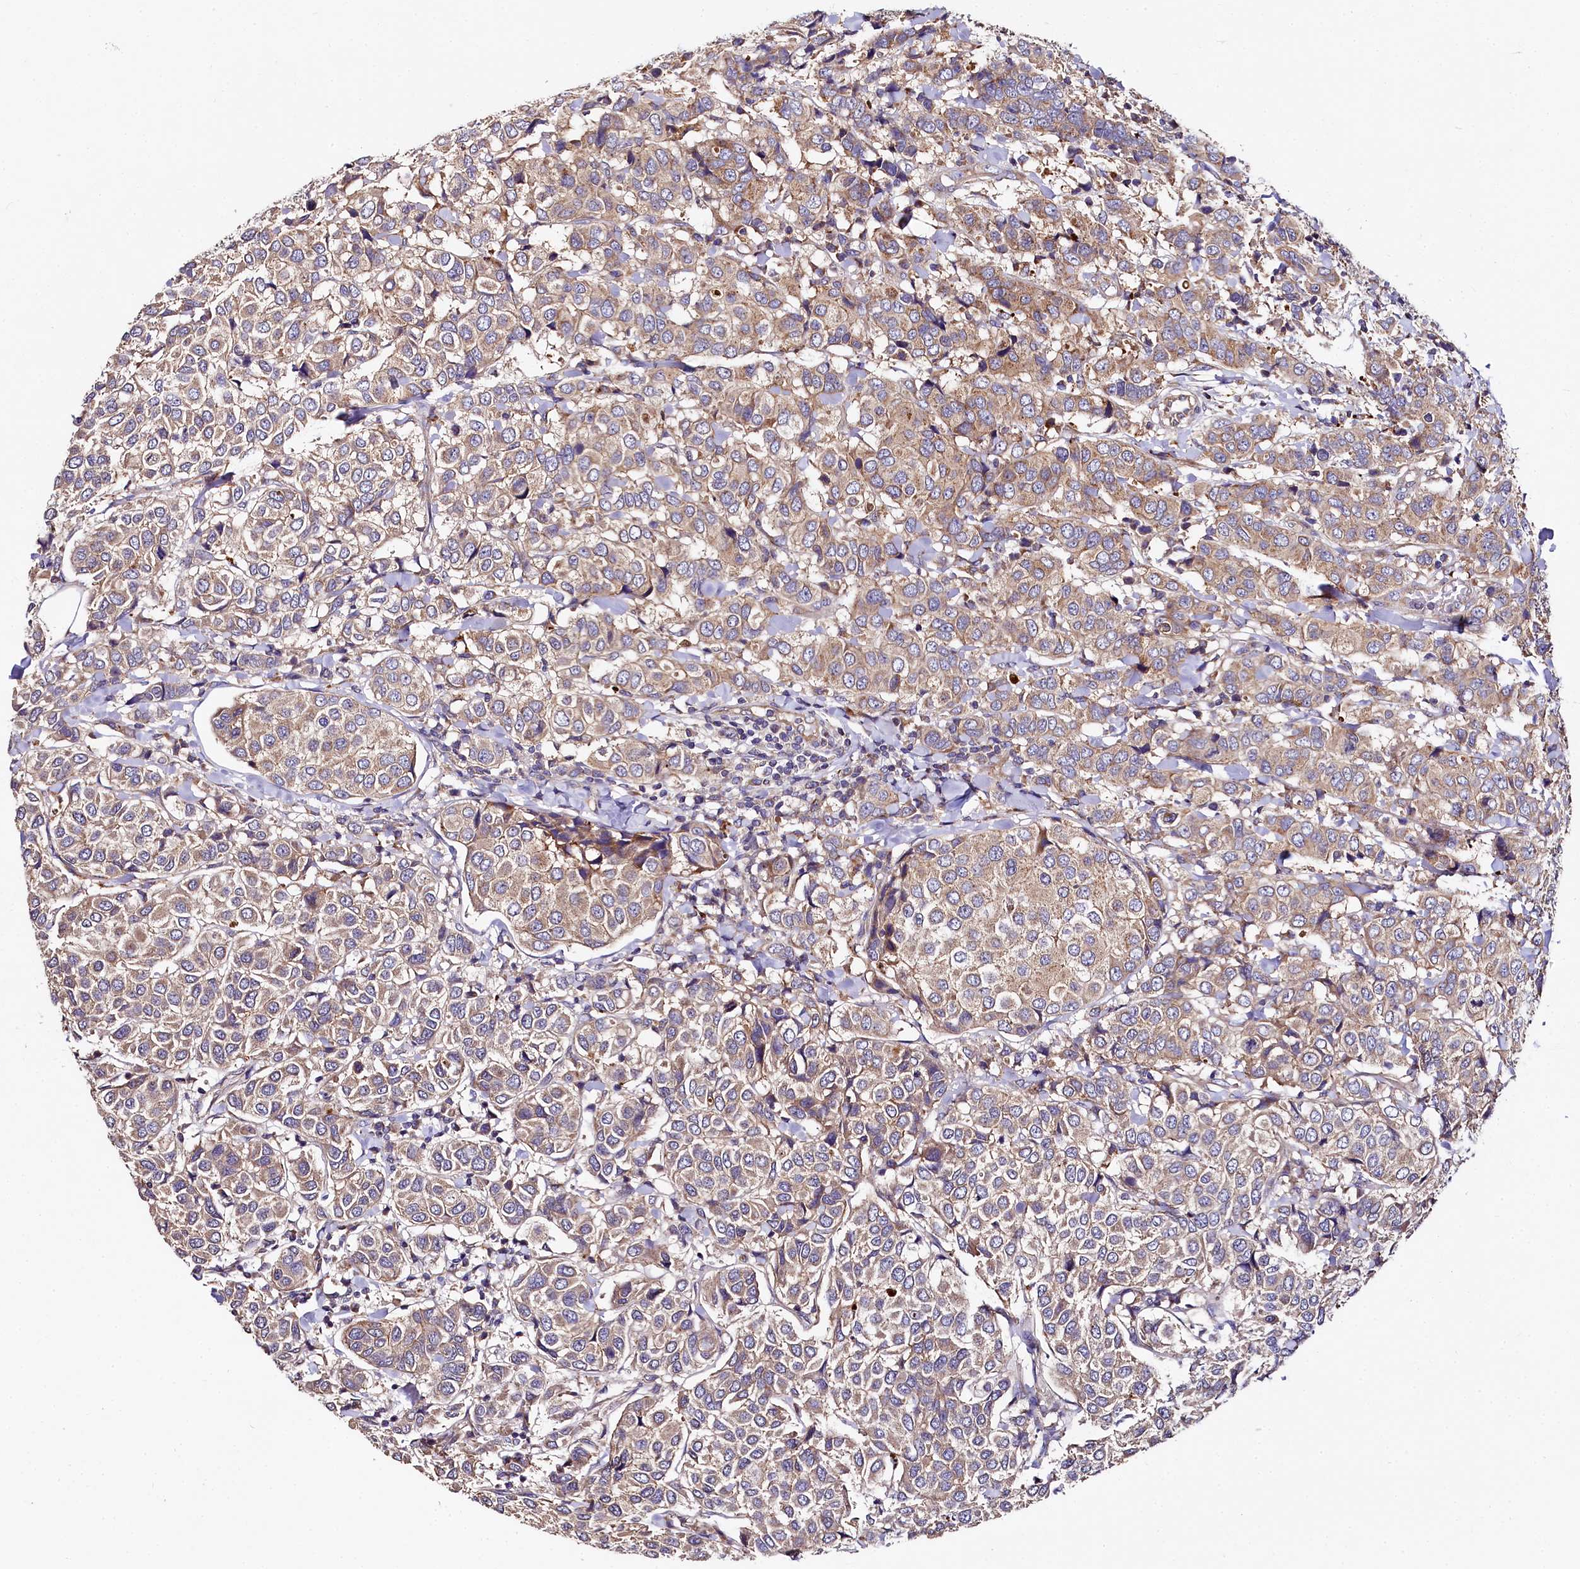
{"staining": {"intensity": "moderate", "quantity": ">75%", "location": "cytoplasmic/membranous"}, "tissue": "breast cancer", "cell_type": "Tumor cells", "image_type": "cancer", "snomed": [{"axis": "morphology", "description": "Duct carcinoma"}, {"axis": "topography", "description": "Breast"}], "caption": "A high-resolution micrograph shows IHC staining of breast cancer (intraductal carcinoma), which exhibits moderate cytoplasmic/membranous expression in approximately >75% of tumor cells. (DAB (3,3'-diaminobenzidine) IHC, brown staining for protein, blue staining for nuclei).", "gene": "SPRYD3", "patient": {"sex": "female", "age": 55}}